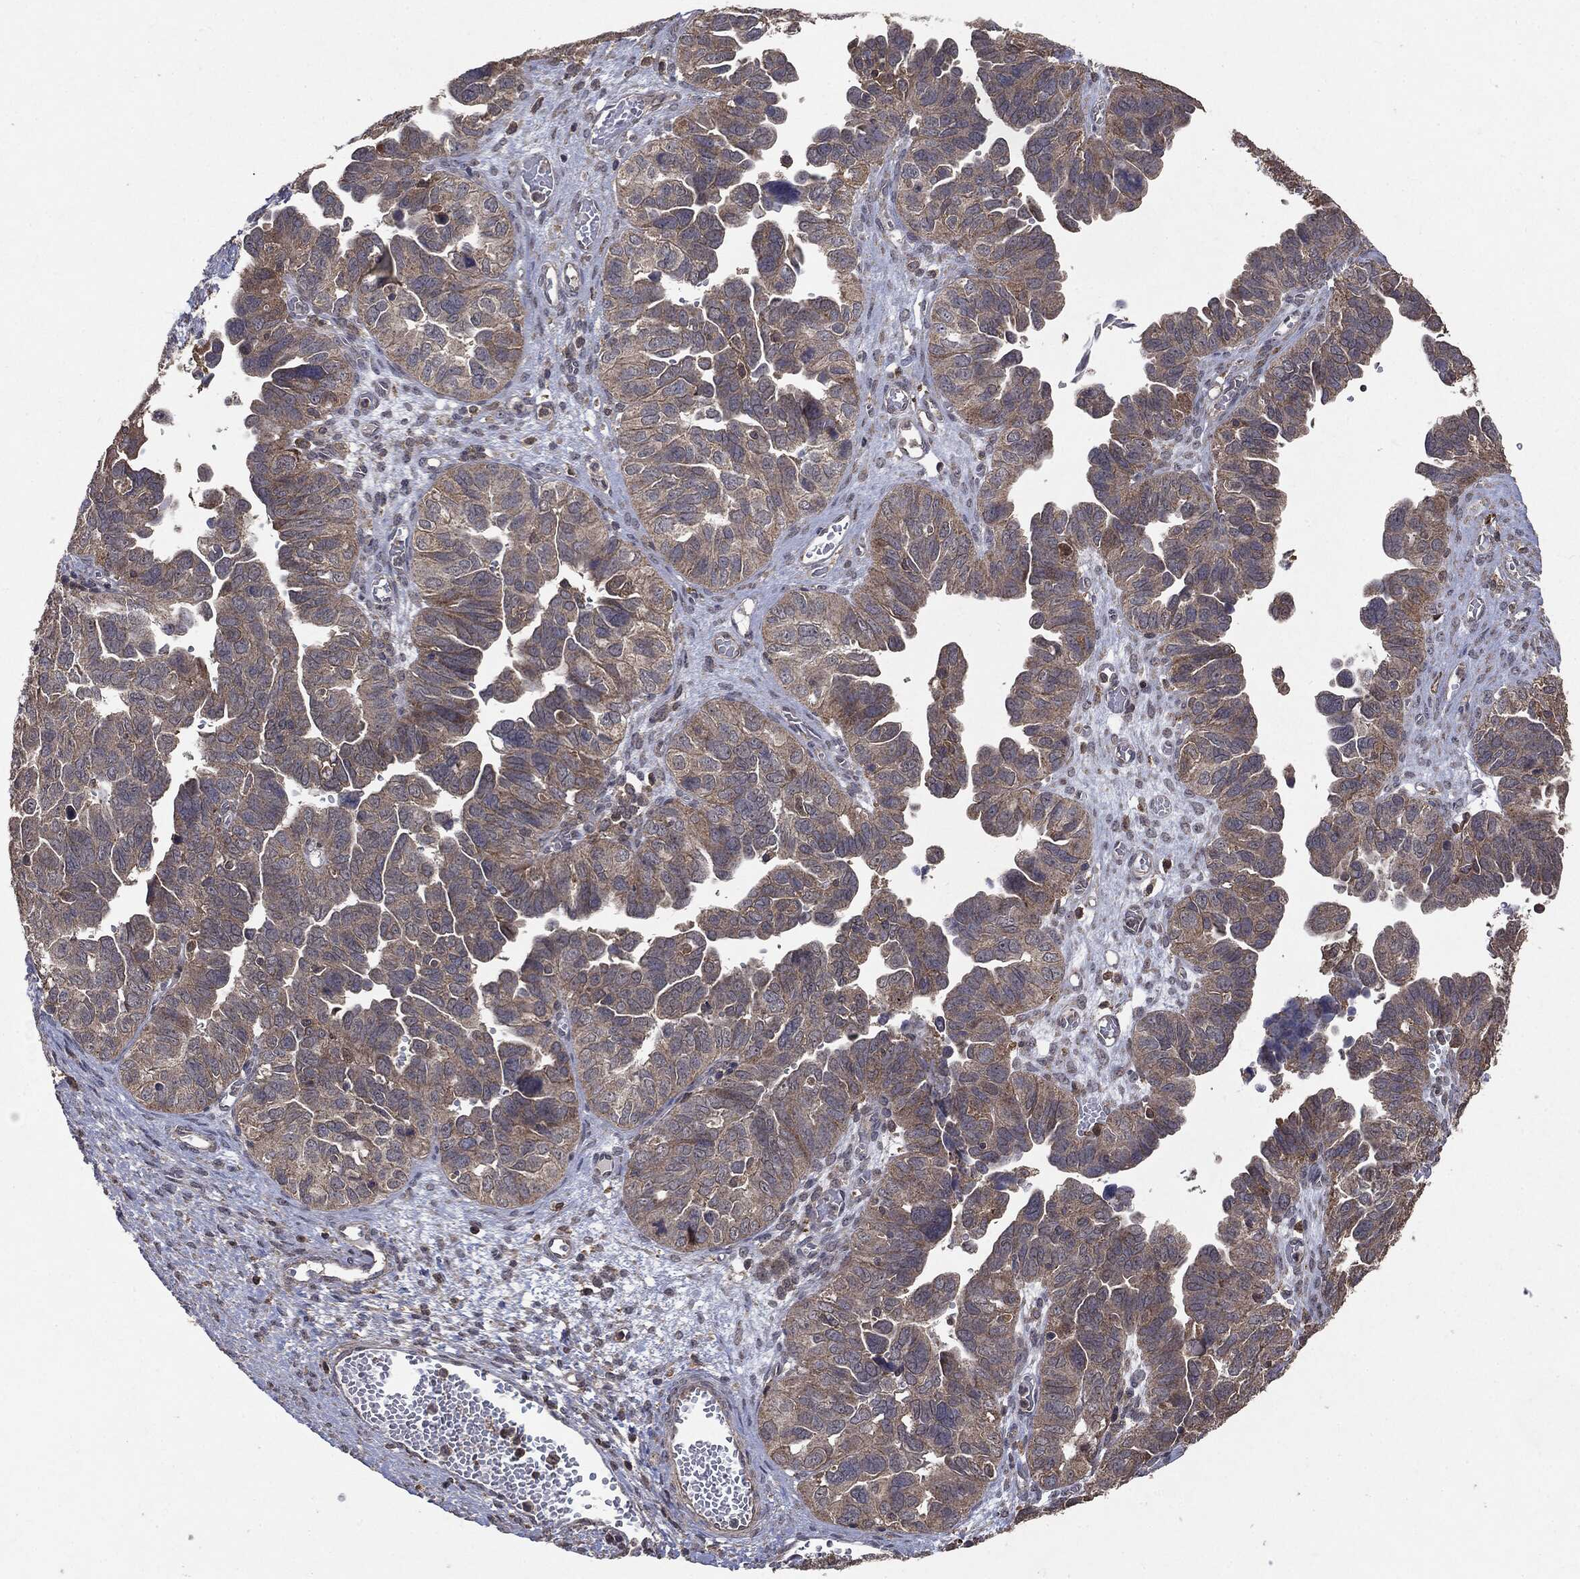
{"staining": {"intensity": "weak", "quantity": "25%-75%", "location": "cytoplasmic/membranous"}, "tissue": "ovarian cancer", "cell_type": "Tumor cells", "image_type": "cancer", "snomed": [{"axis": "morphology", "description": "Cystadenocarcinoma, serous, NOS"}, {"axis": "topography", "description": "Ovary"}], "caption": "This micrograph reveals ovarian serous cystadenocarcinoma stained with immunohistochemistry to label a protein in brown. The cytoplasmic/membranous of tumor cells show weak positivity for the protein. Nuclei are counter-stained blue.", "gene": "PTEN", "patient": {"sex": "female", "age": 64}}